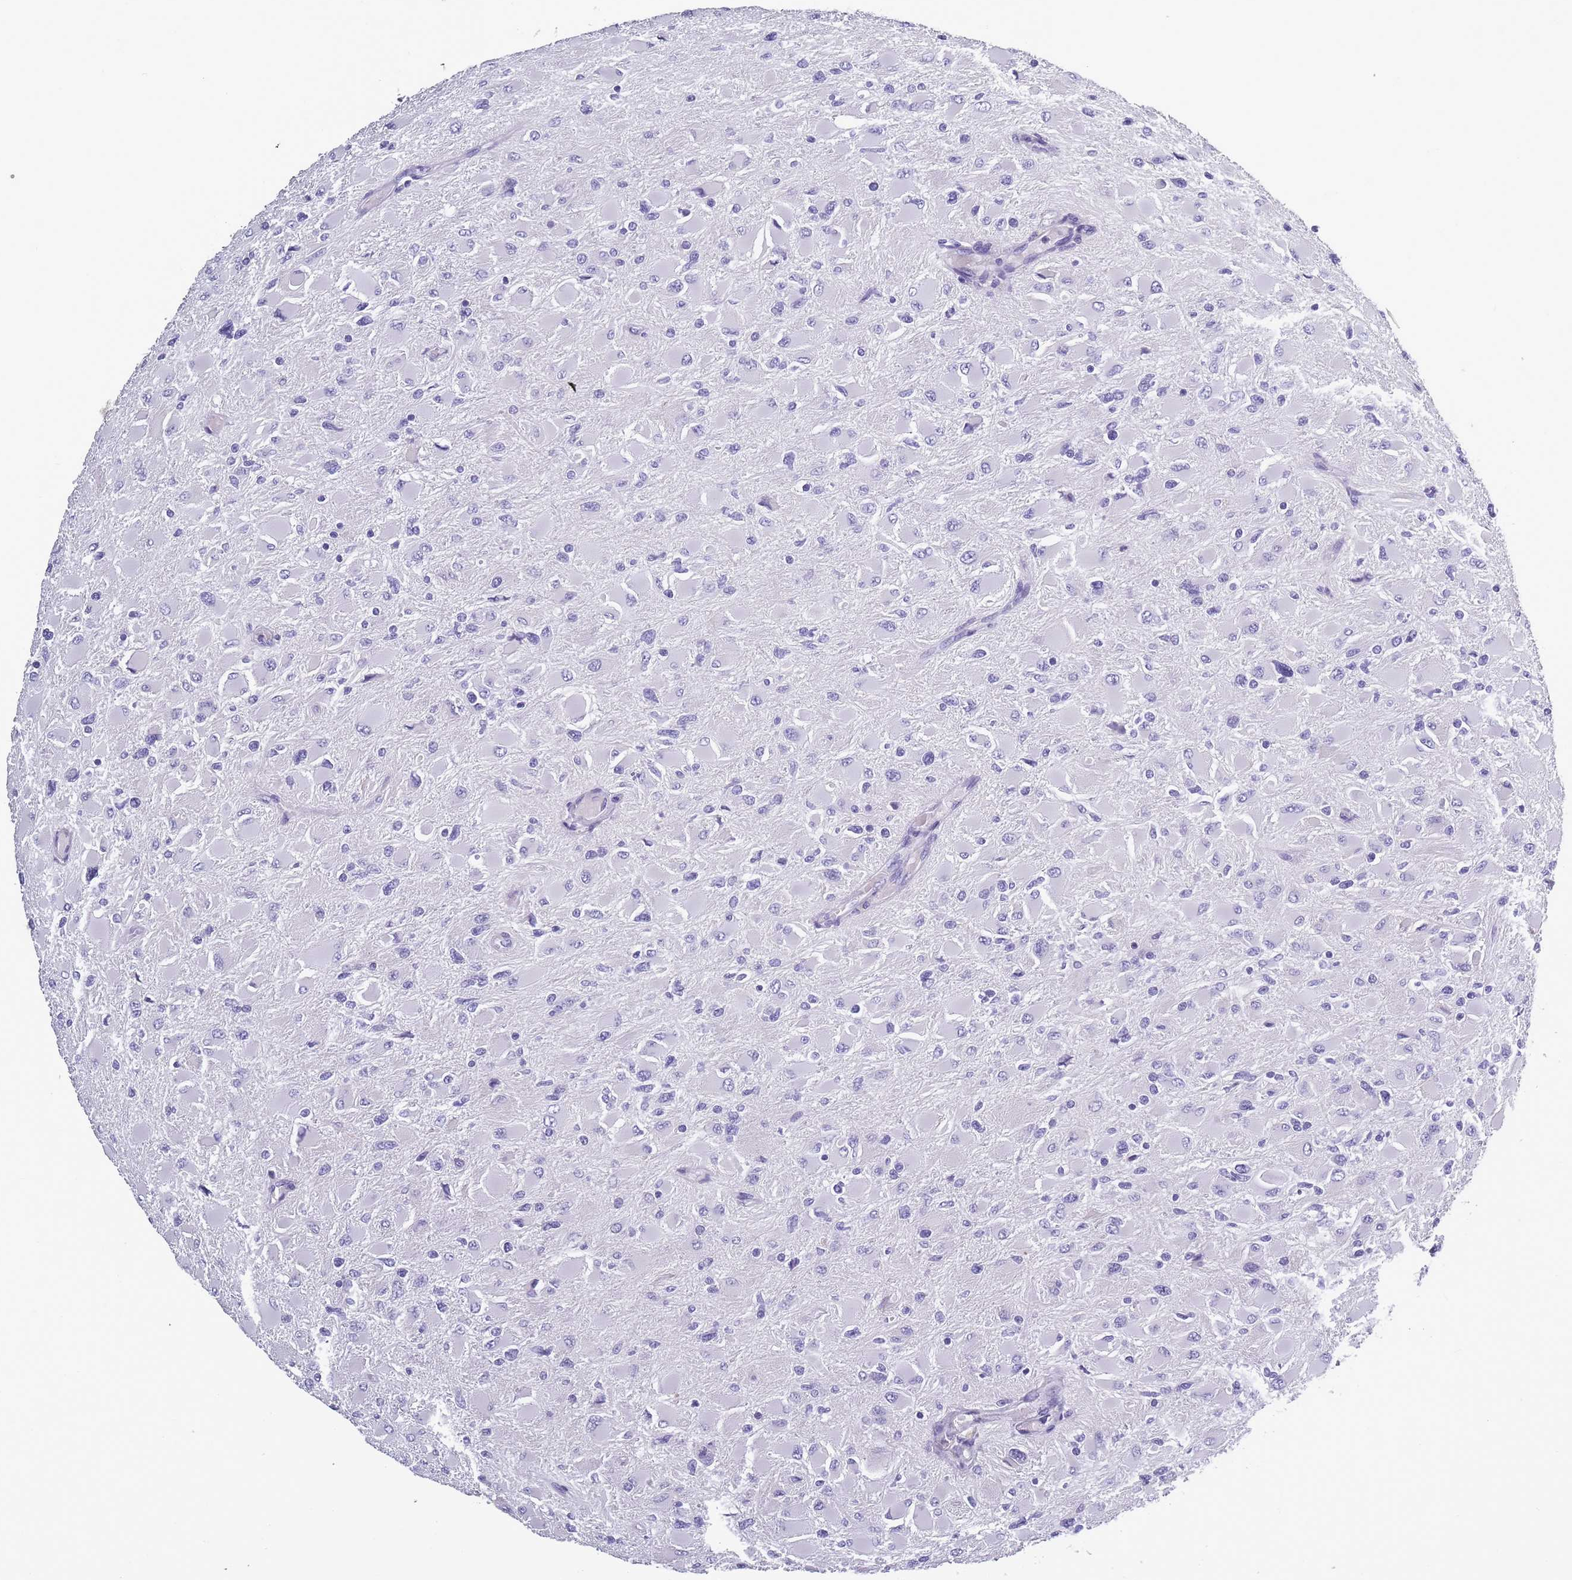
{"staining": {"intensity": "negative", "quantity": "none", "location": "none"}, "tissue": "glioma", "cell_type": "Tumor cells", "image_type": "cancer", "snomed": [{"axis": "morphology", "description": "Glioma, malignant, High grade"}, {"axis": "topography", "description": "Cerebral cortex"}], "caption": "Tumor cells are negative for brown protein staining in malignant high-grade glioma. (DAB (3,3'-diaminobenzidine) immunohistochemistry (IHC) with hematoxylin counter stain).", "gene": "OR4C5", "patient": {"sex": "female", "age": 36}}